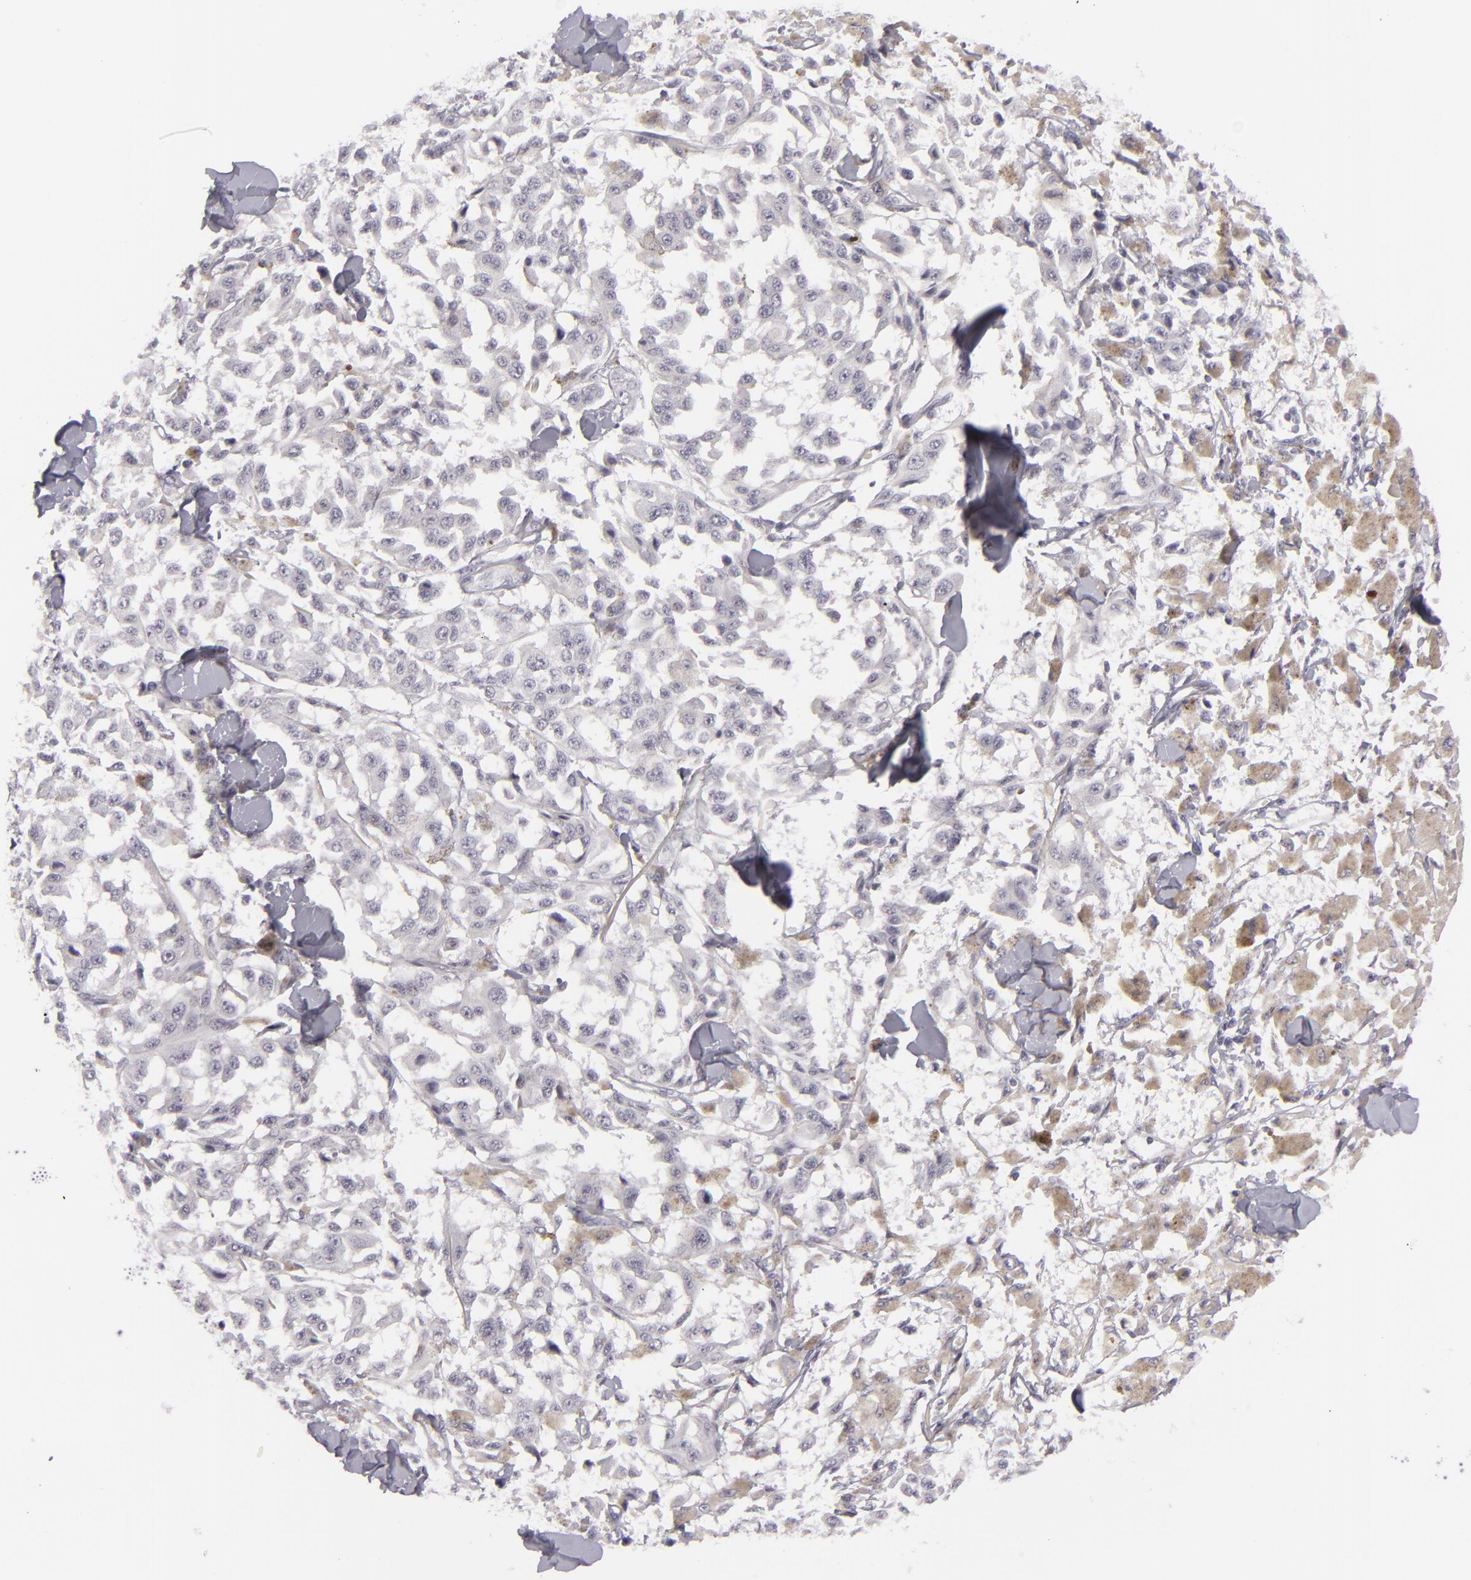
{"staining": {"intensity": "weak", "quantity": "<25%", "location": "cytoplasmic/membranous"}, "tissue": "melanoma", "cell_type": "Tumor cells", "image_type": "cancer", "snomed": [{"axis": "morphology", "description": "Malignant melanoma, NOS"}, {"axis": "topography", "description": "Skin"}], "caption": "Protein analysis of malignant melanoma displays no significant positivity in tumor cells.", "gene": "JUP", "patient": {"sex": "female", "age": 64}}